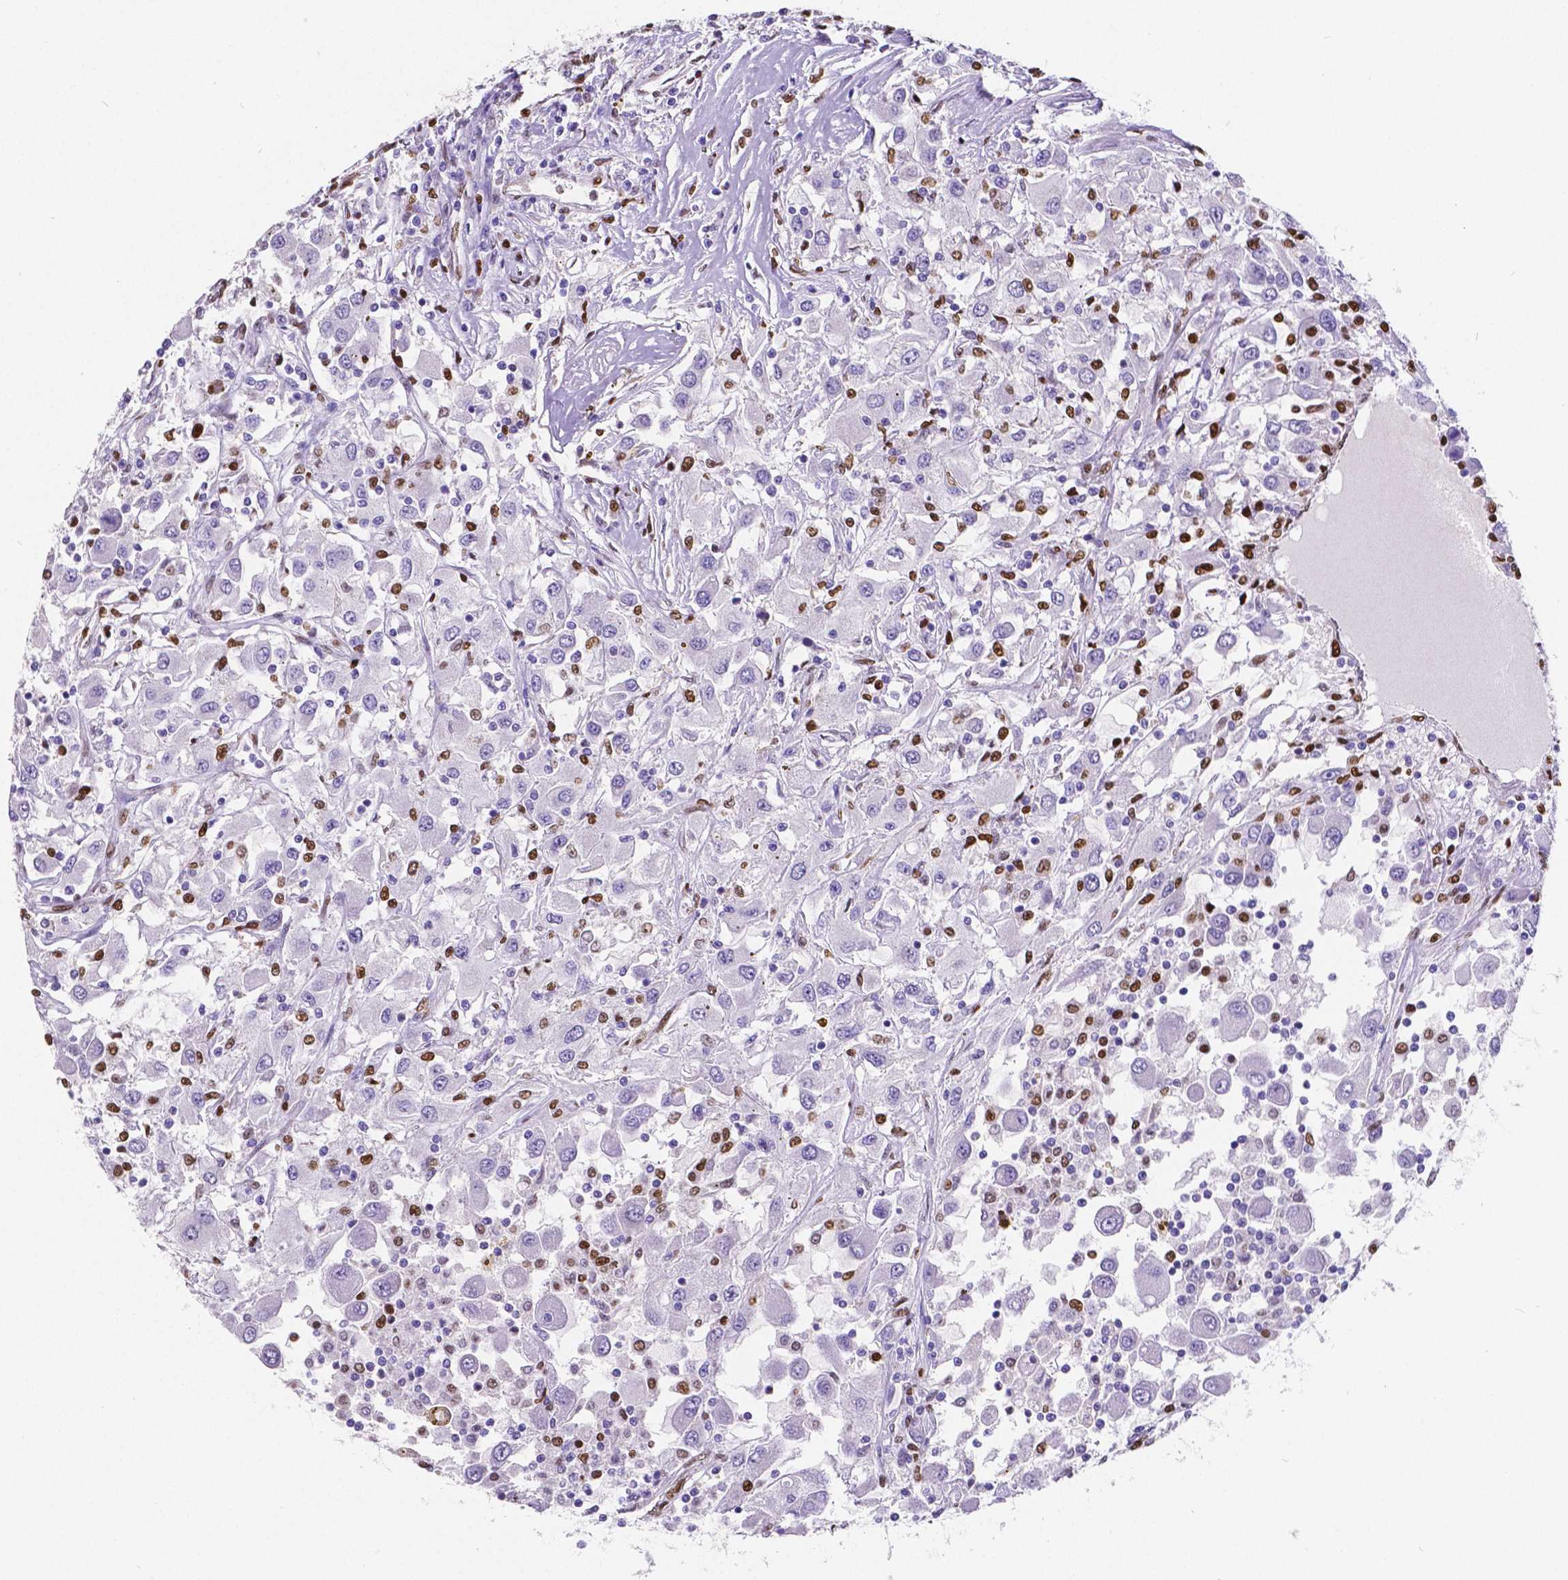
{"staining": {"intensity": "negative", "quantity": "none", "location": "none"}, "tissue": "renal cancer", "cell_type": "Tumor cells", "image_type": "cancer", "snomed": [{"axis": "morphology", "description": "Adenocarcinoma, NOS"}, {"axis": "topography", "description": "Kidney"}], "caption": "An IHC image of renal cancer (adenocarcinoma) is shown. There is no staining in tumor cells of renal cancer (adenocarcinoma).", "gene": "MEF2C", "patient": {"sex": "female", "age": 67}}